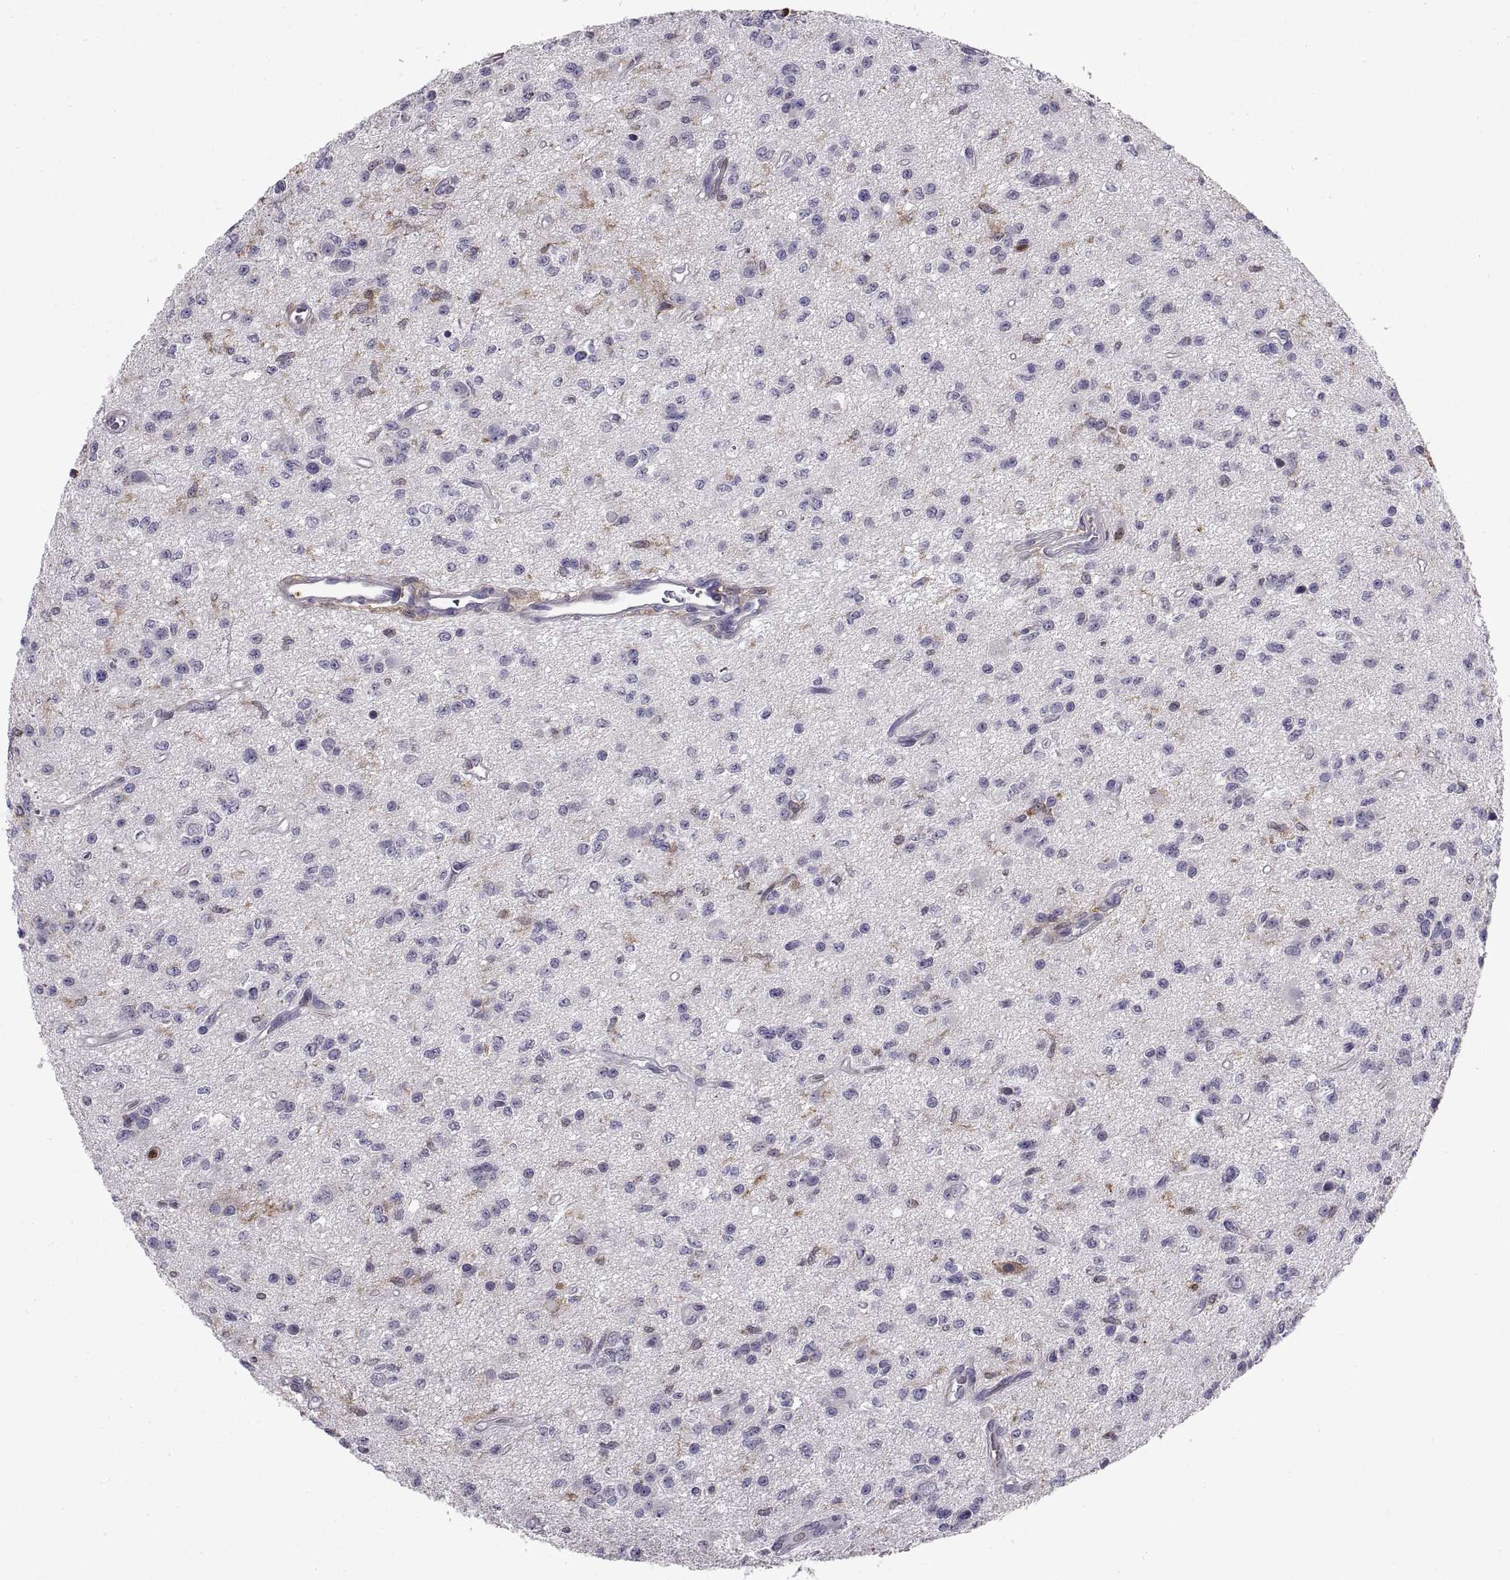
{"staining": {"intensity": "negative", "quantity": "none", "location": "none"}, "tissue": "glioma", "cell_type": "Tumor cells", "image_type": "cancer", "snomed": [{"axis": "morphology", "description": "Glioma, malignant, Low grade"}, {"axis": "topography", "description": "Brain"}], "caption": "The immunohistochemistry (IHC) photomicrograph has no significant positivity in tumor cells of glioma tissue. (DAB (3,3'-diaminobenzidine) immunohistochemistry with hematoxylin counter stain).", "gene": "DOK3", "patient": {"sex": "female", "age": 45}}